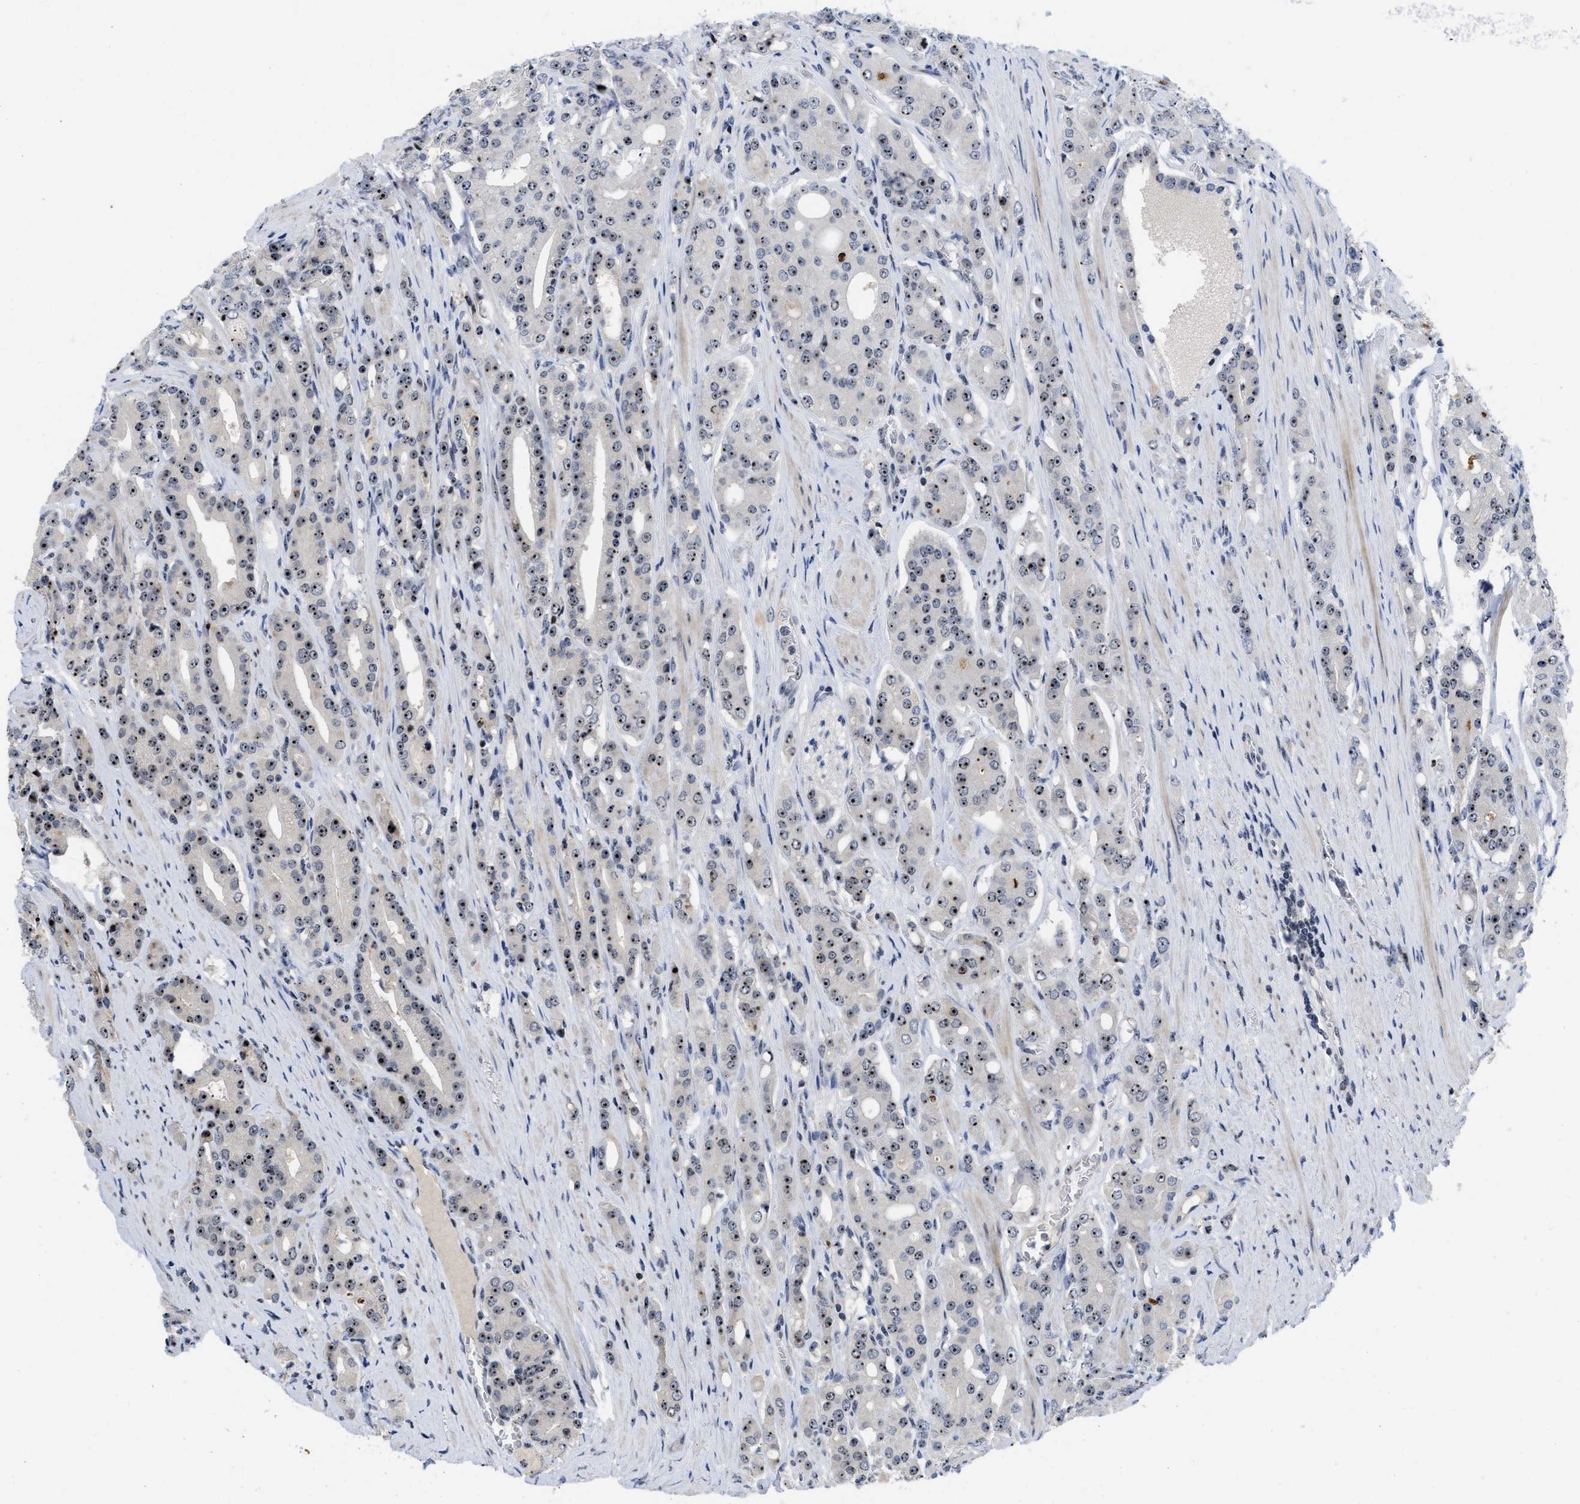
{"staining": {"intensity": "moderate", "quantity": ">75%", "location": "nuclear"}, "tissue": "prostate cancer", "cell_type": "Tumor cells", "image_type": "cancer", "snomed": [{"axis": "morphology", "description": "Adenocarcinoma, High grade"}, {"axis": "topography", "description": "Prostate"}], "caption": "IHC image of neoplastic tissue: prostate cancer (adenocarcinoma (high-grade)) stained using immunohistochemistry (IHC) shows medium levels of moderate protein expression localized specifically in the nuclear of tumor cells, appearing as a nuclear brown color.", "gene": "NOP58", "patient": {"sex": "male", "age": 71}}